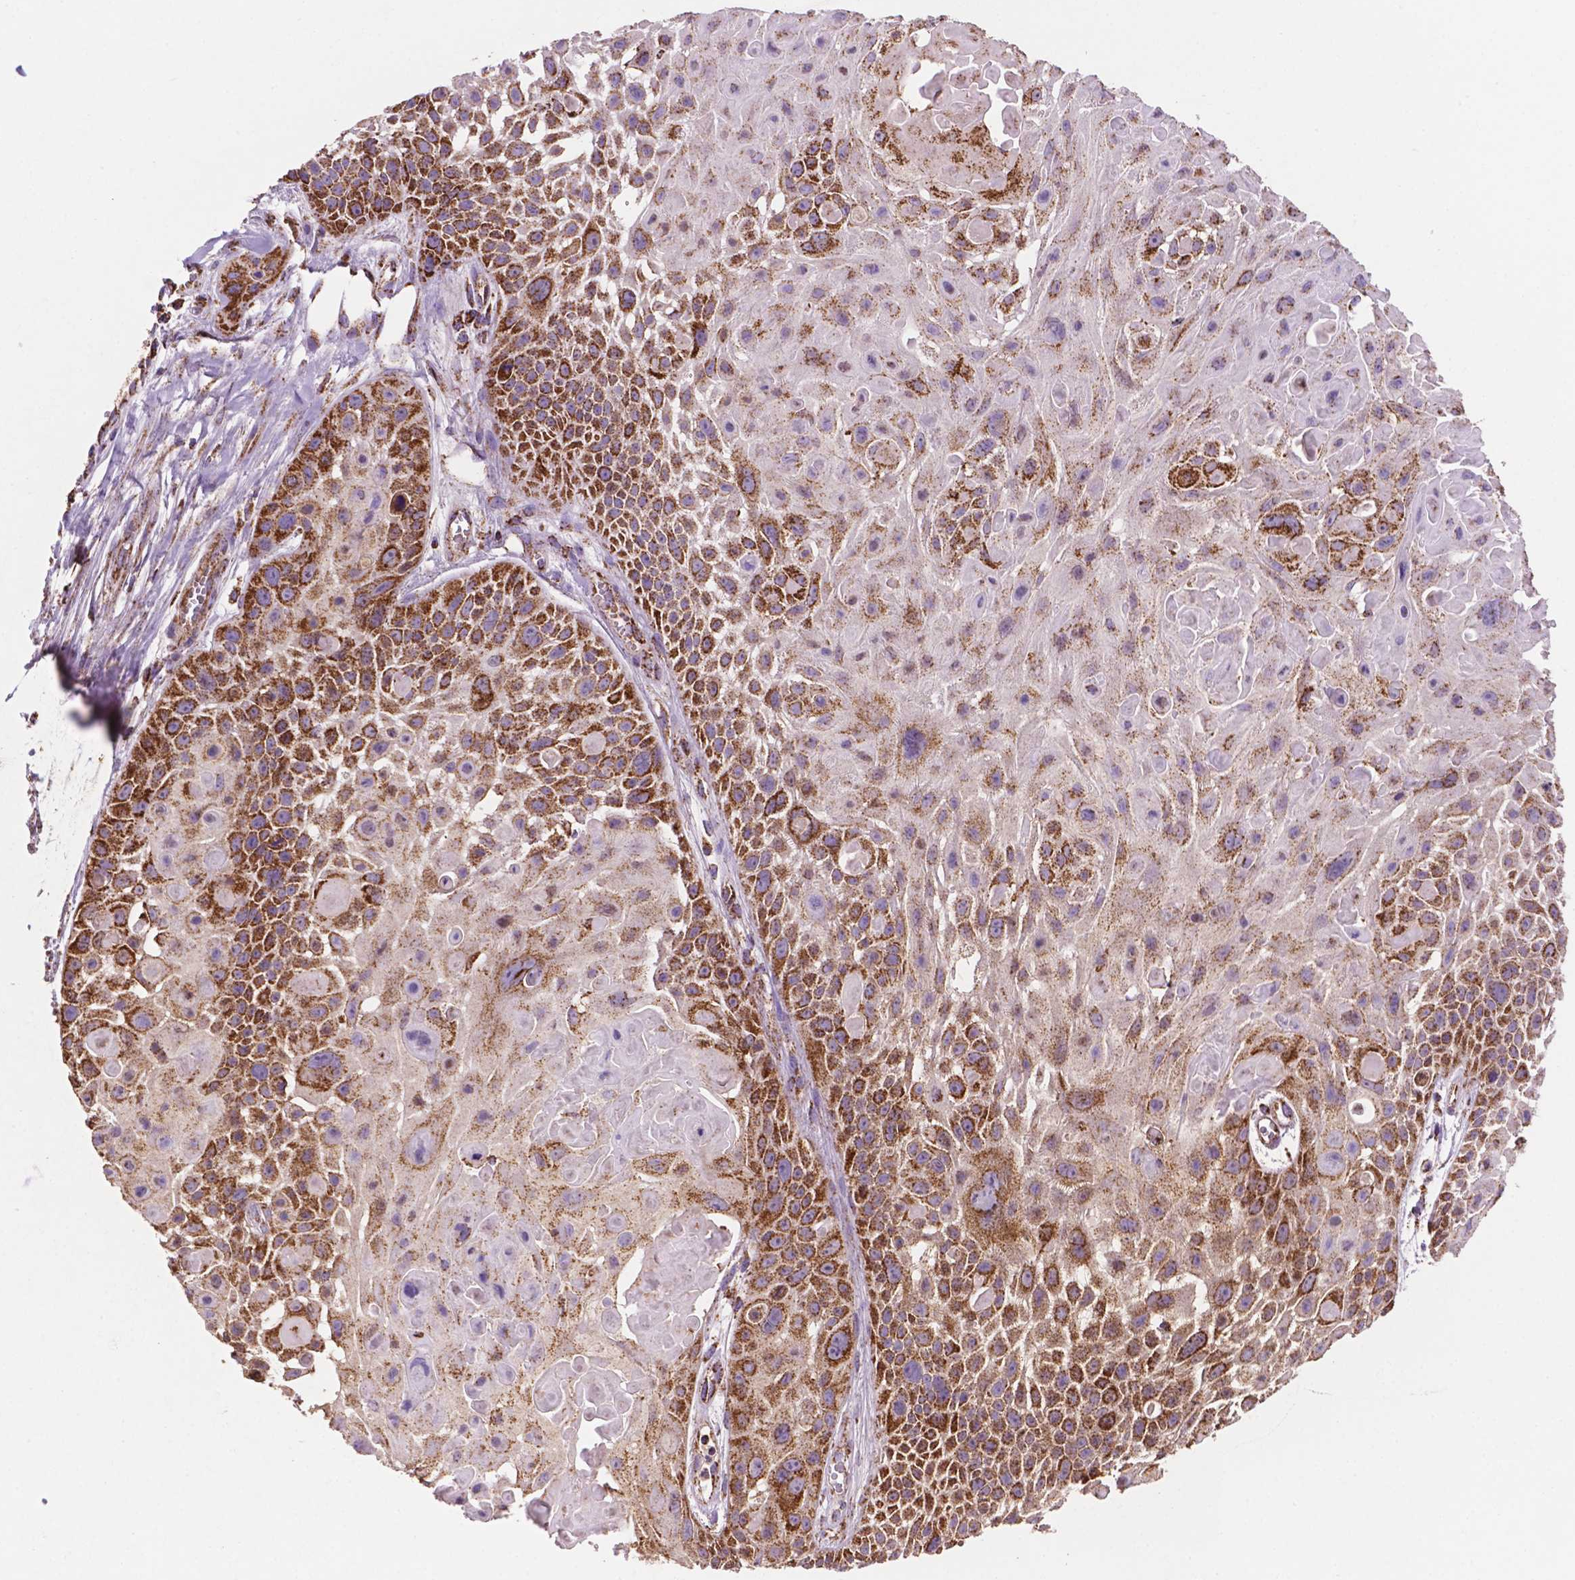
{"staining": {"intensity": "strong", "quantity": ">75%", "location": "cytoplasmic/membranous"}, "tissue": "skin cancer", "cell_type": "Tumor cells", "image_type": "cancer", "snomed": [{"axis": "morphology", "description": "Squamous cell carcinoma, NOS"}, {"axis": "topography", "description": "Skin"}, {"axis": "topography", "description": "Anal"}], "caption": "Protein expression analysis of squamous cell carcinoma (skin) displays strong cytoplasmic/membranous staining in about >75% of tumor cells.", "gene": "HSPD1", "patient": {"sex": "female", "age": 75}}